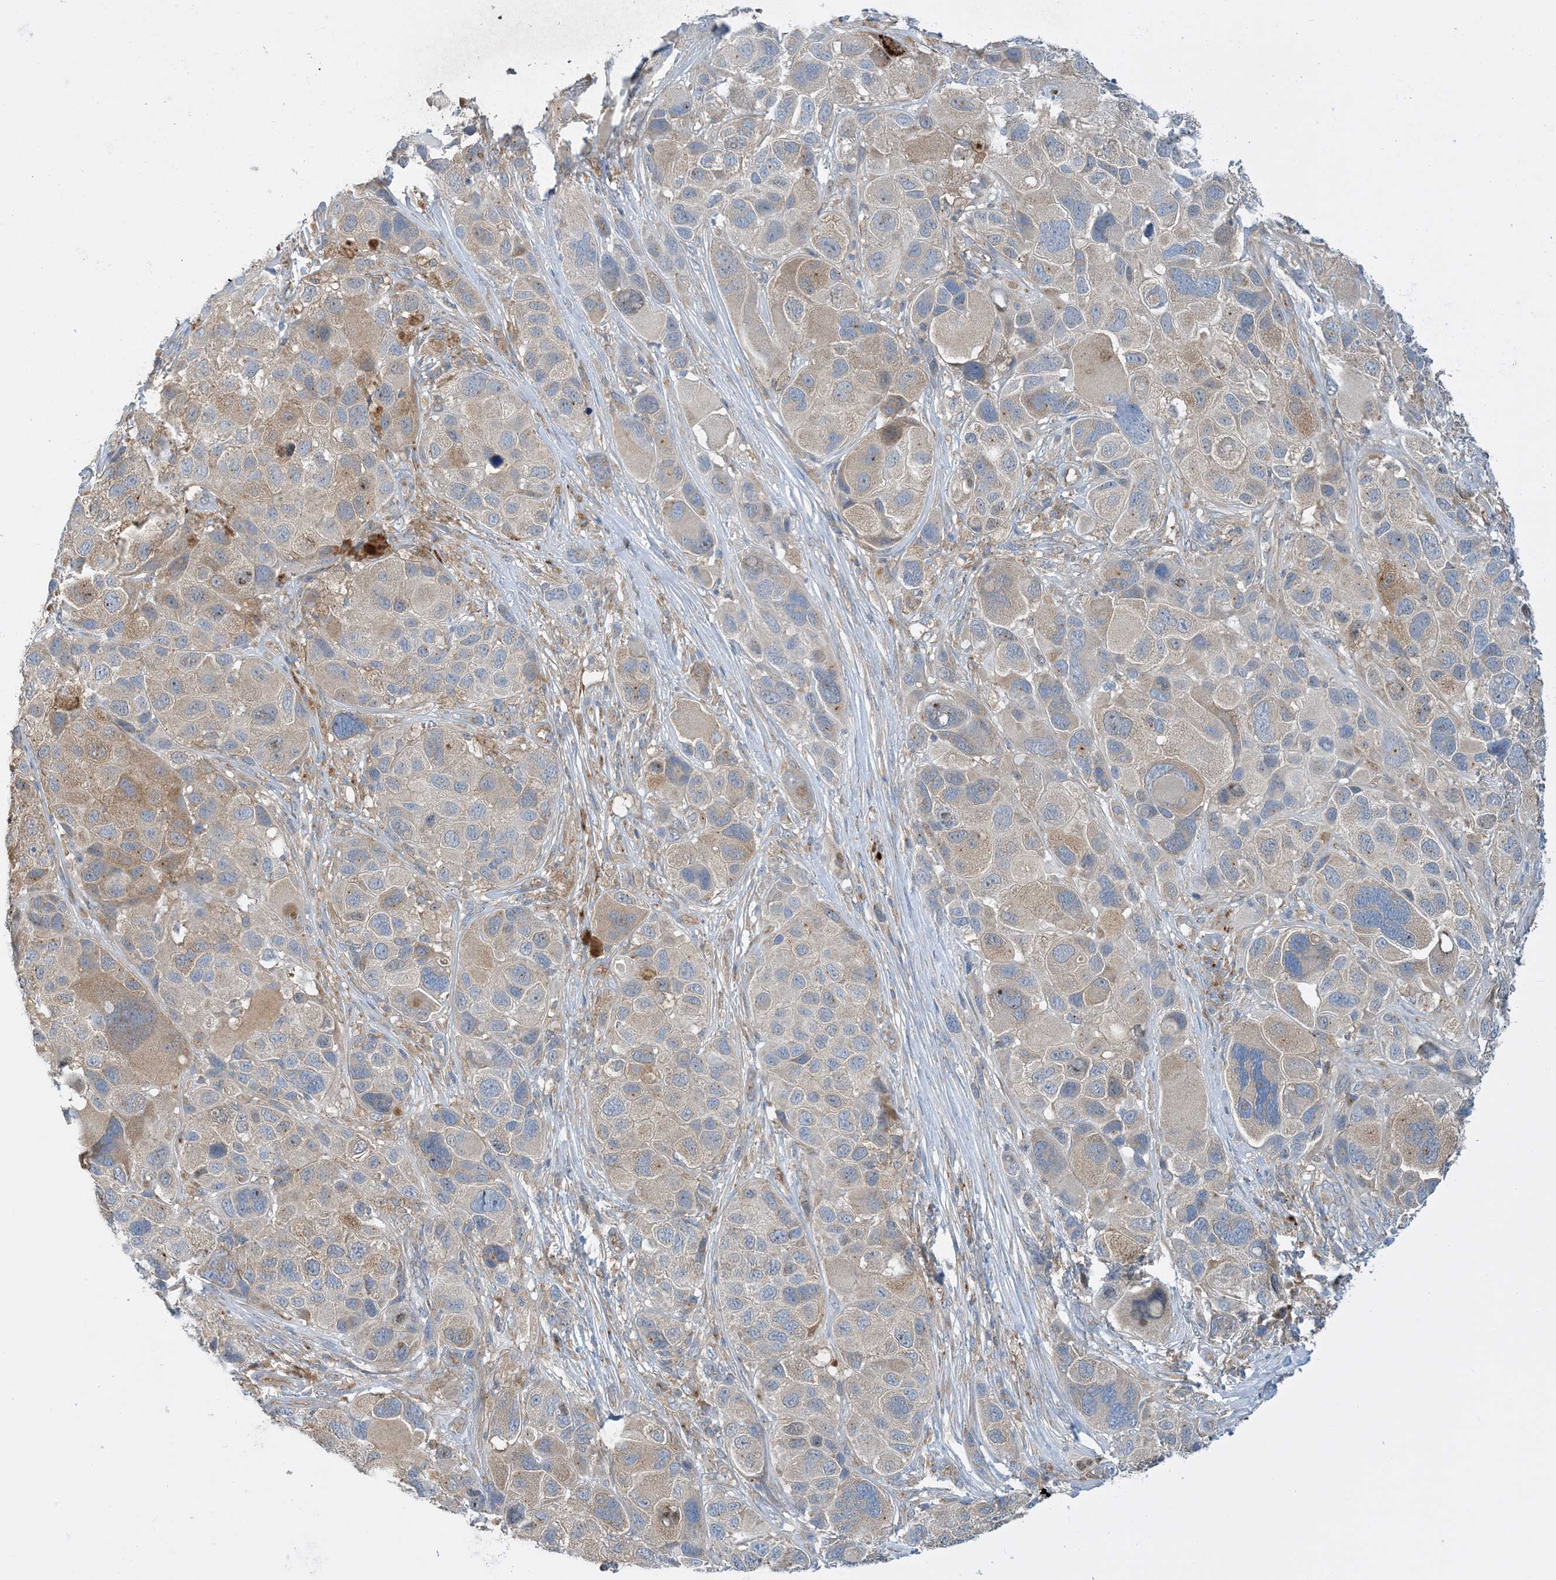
{"staining": {"intensity": "weak", "quantity": "<25%", "location": "cytoplasmic/membranous"}, "tissue": "melanoma", "cell_type": "Tumor cells", "image_type": "cancer", "snomed": [{"axis": "morphology", "description": "Malignant melanoma, NOS"}, {"axis": "topography", "description": "Skin of trunk"}], "caption": "Immunohistochemical staining of malignant melanoma displays no significant positivity in tumor cells. (DAB immunohistochemistry (IHC) with hematoxylin counter stain).", "gene": "SIDT1", "patient": {"sex": "male", "age": 71}}